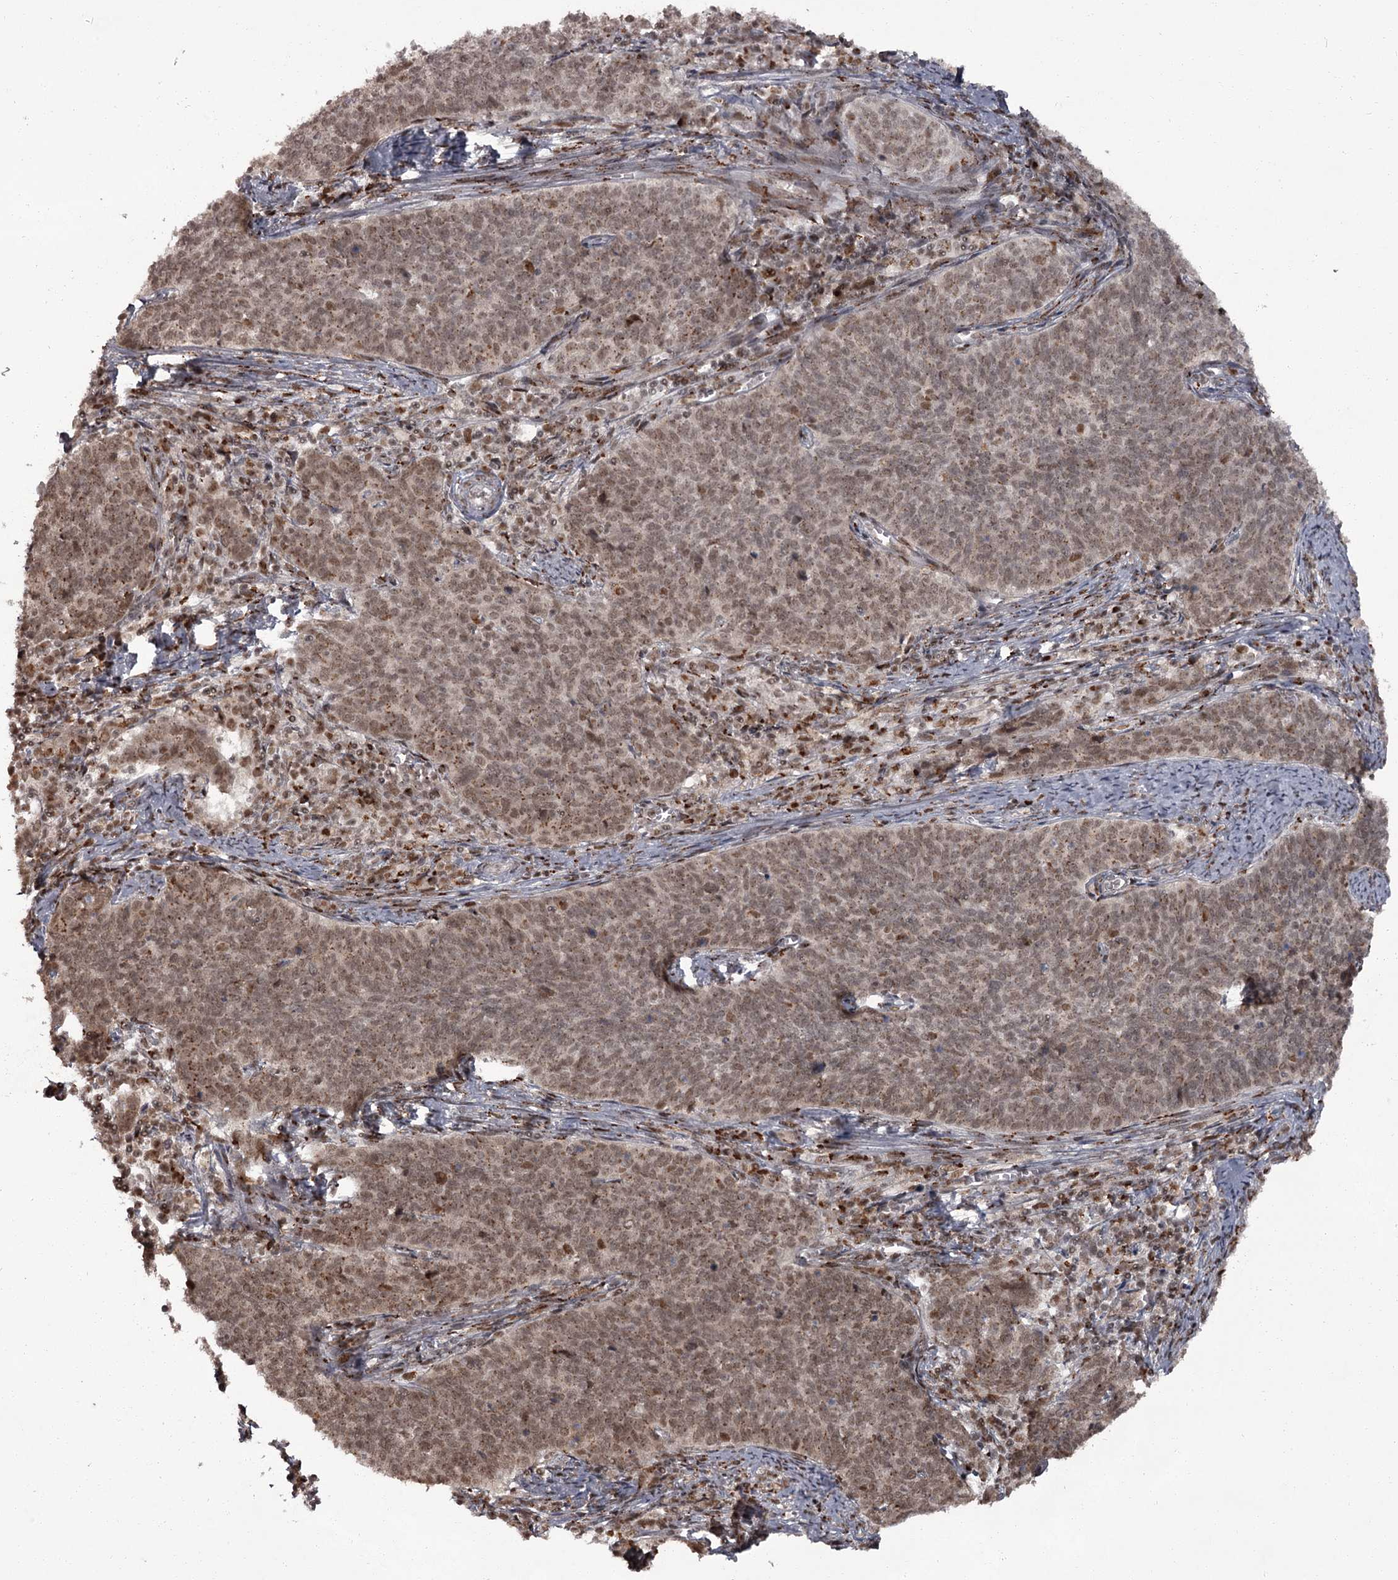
{"staining": {"intensity": "moderate", "quantity": ">75%", "location": "cytoplasmic/membranous,nuclear"}, "tissue": "cervical cancer", "cell_type": "Tumor cells", "image_type": "cancer", "snomed": [{"axis": "morphology", "description": "Squamous cell carcinoma, NOS"}, {"axis": "topography", "description": "Cervix"}], "caption": "Immunohistochemical staining of cervical cancer demonstrates medium levels of moderate cytoplasmic/membranous and nuclear protein positivity in about >75% of tumor cells. The staining is performed using DAB (3,3'-diaminobenzidine) brown chromogen to label protein expression. The nuclei are counter-stained blue using hematoxylin.", "gene": "CEP83", "patient": {"sex": "female", "age": 39}}